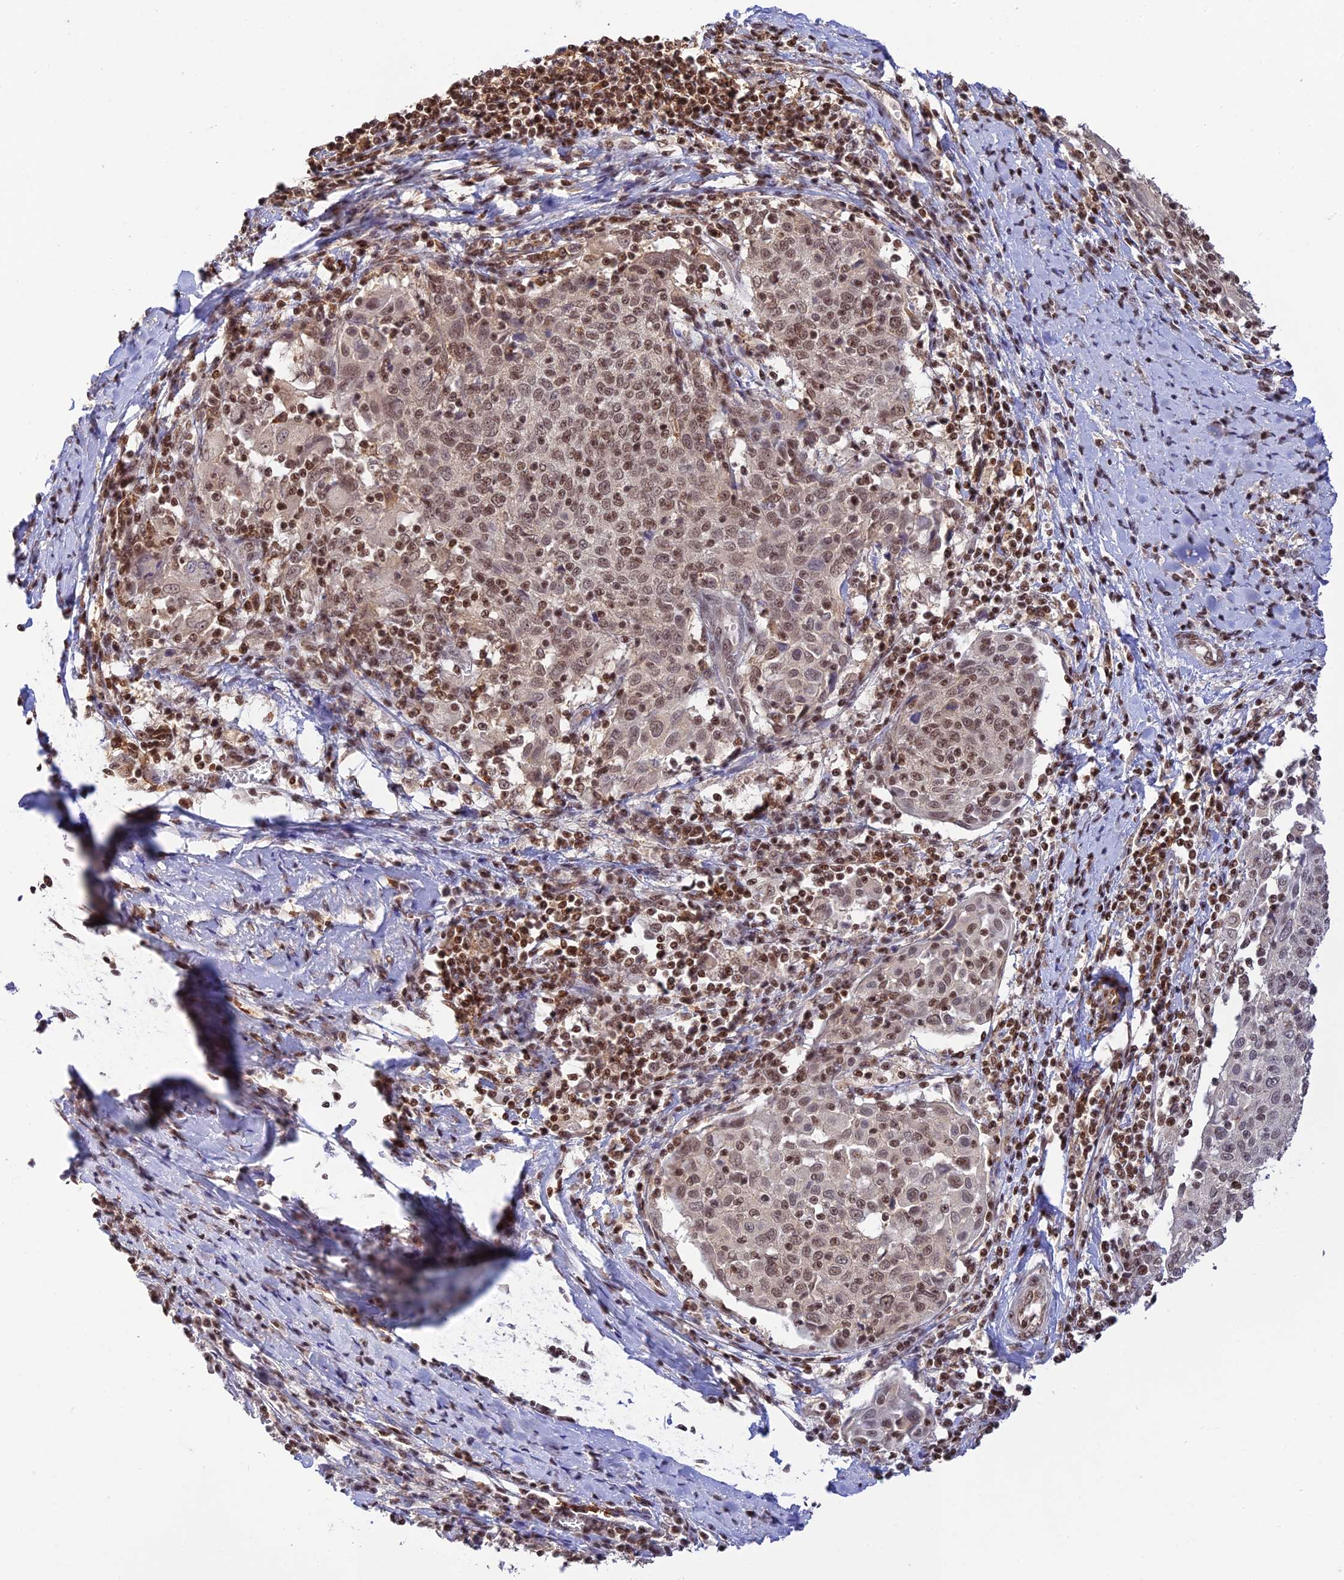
{"staining": {"intensity": "moderate", "quantity": ">75%", "location": "nuclear"}, "tissue": "cervical cancer", "cell_type": "Tumor cells", "image_type": "cancer", "snomed": [{"axis": "morphology", "description": "Squamous cell carcinoma, NOS"}, {"axis": "topography", "description": "Cervix"}], "caption": "Immunohistochemical staining of cervical cancer displays medium levels of moderate nuclear protein staining in about >75% of tumor cells.", "gene": "THAP11", "patient": {"sex": "female", "age": 52}}